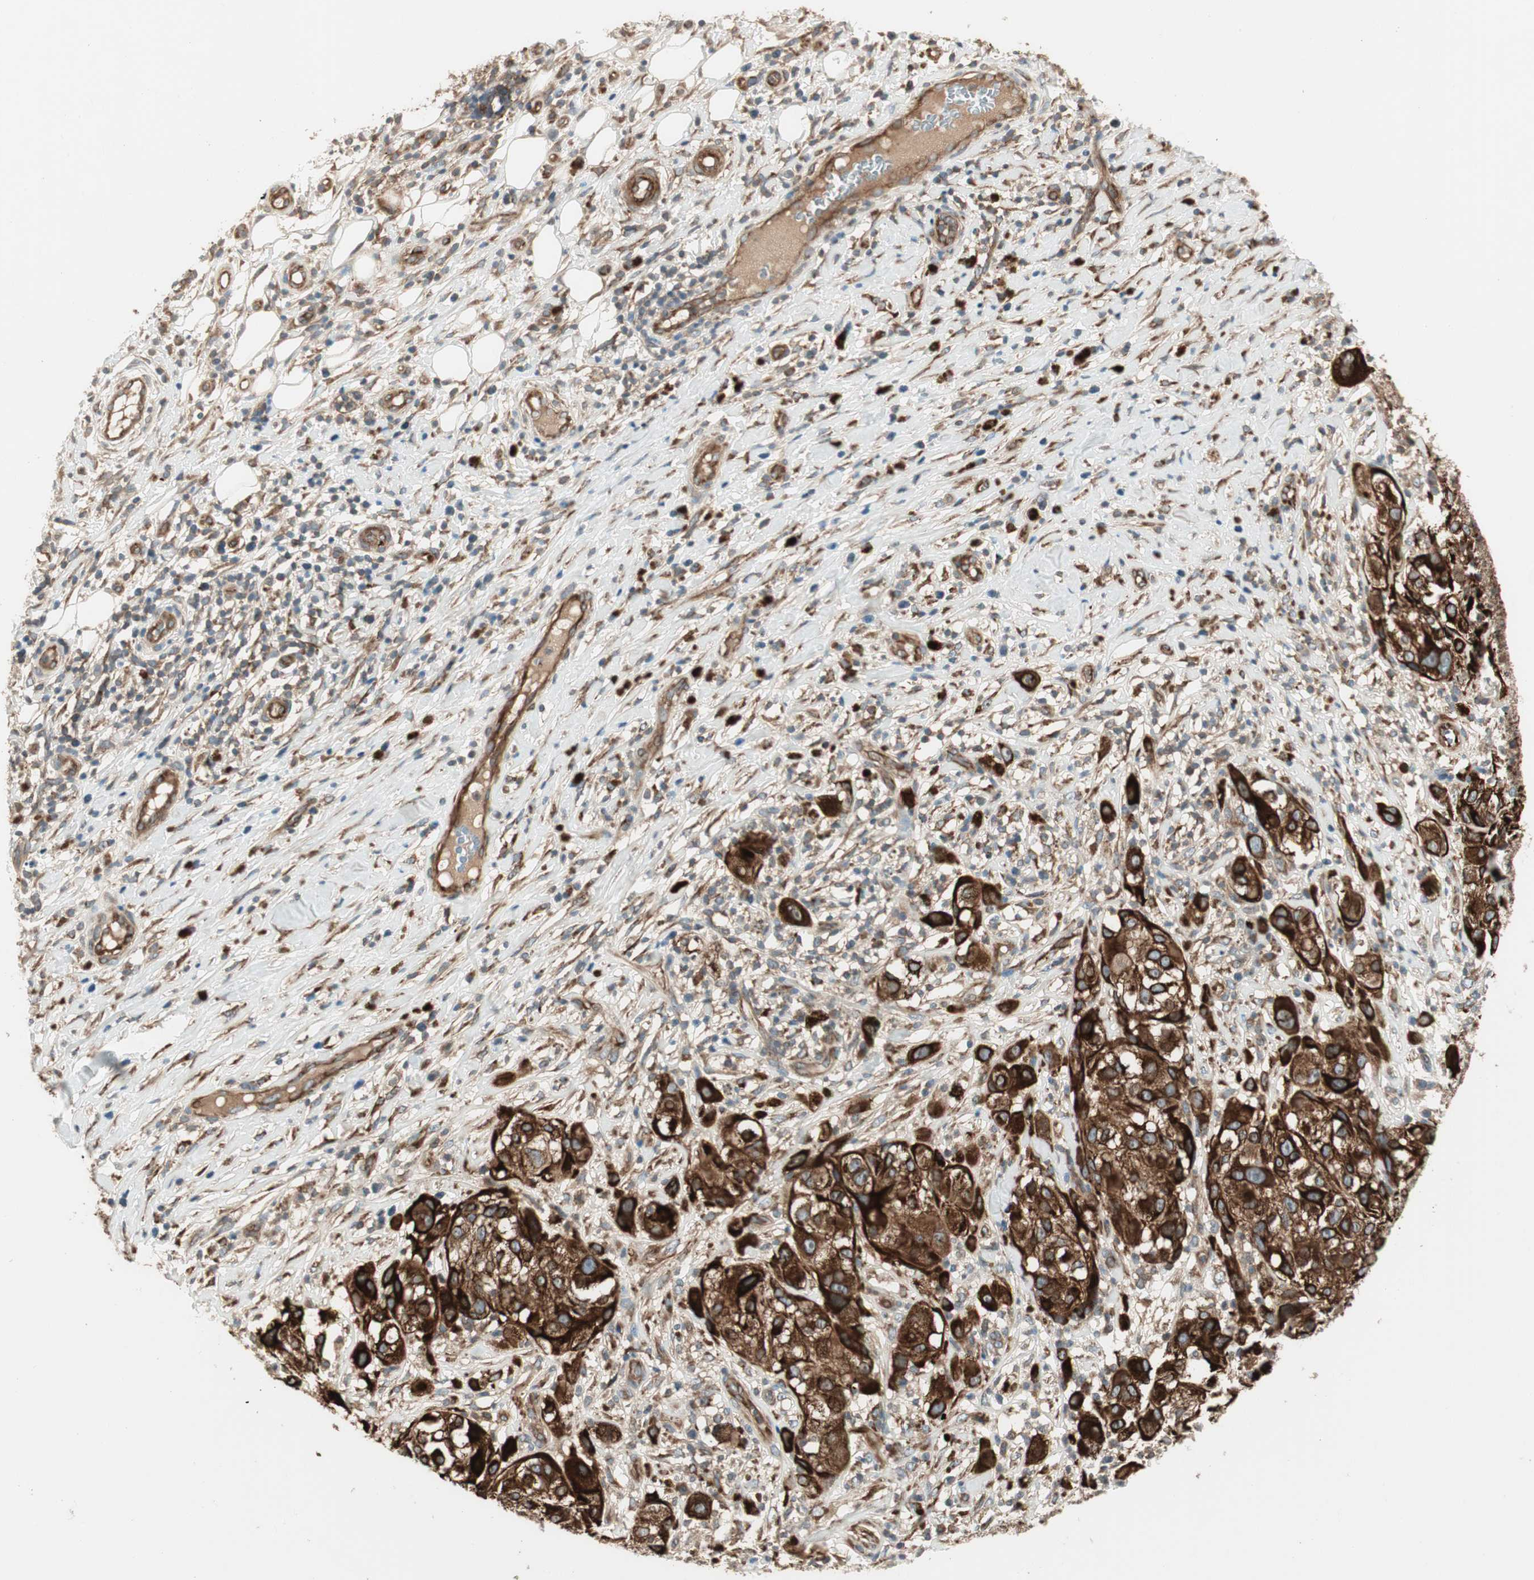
{"staining": {"intensity": "strong", "quantity": ">75%", "location": "cytoplasmic/membranous"}, "tissue": "melanoma", "cell_type": "Tumor cells", "image_type": "cancer", "snomed": [{"axis": "morphology", "description": "Necrosis, NOS"}, {"axis": "morphology", "description": "Malignant melanoma, NOS"}, {"axis": "topography", "description": "Skin"}], "caption": "Immunohistochemical staining of malignant melanoma shows strong cytoplasmic/membranous protein positivity in approximately >75% of tumor cells.", "gene": "PRKG1", "patient": {"sex": "female", "age": 87}}